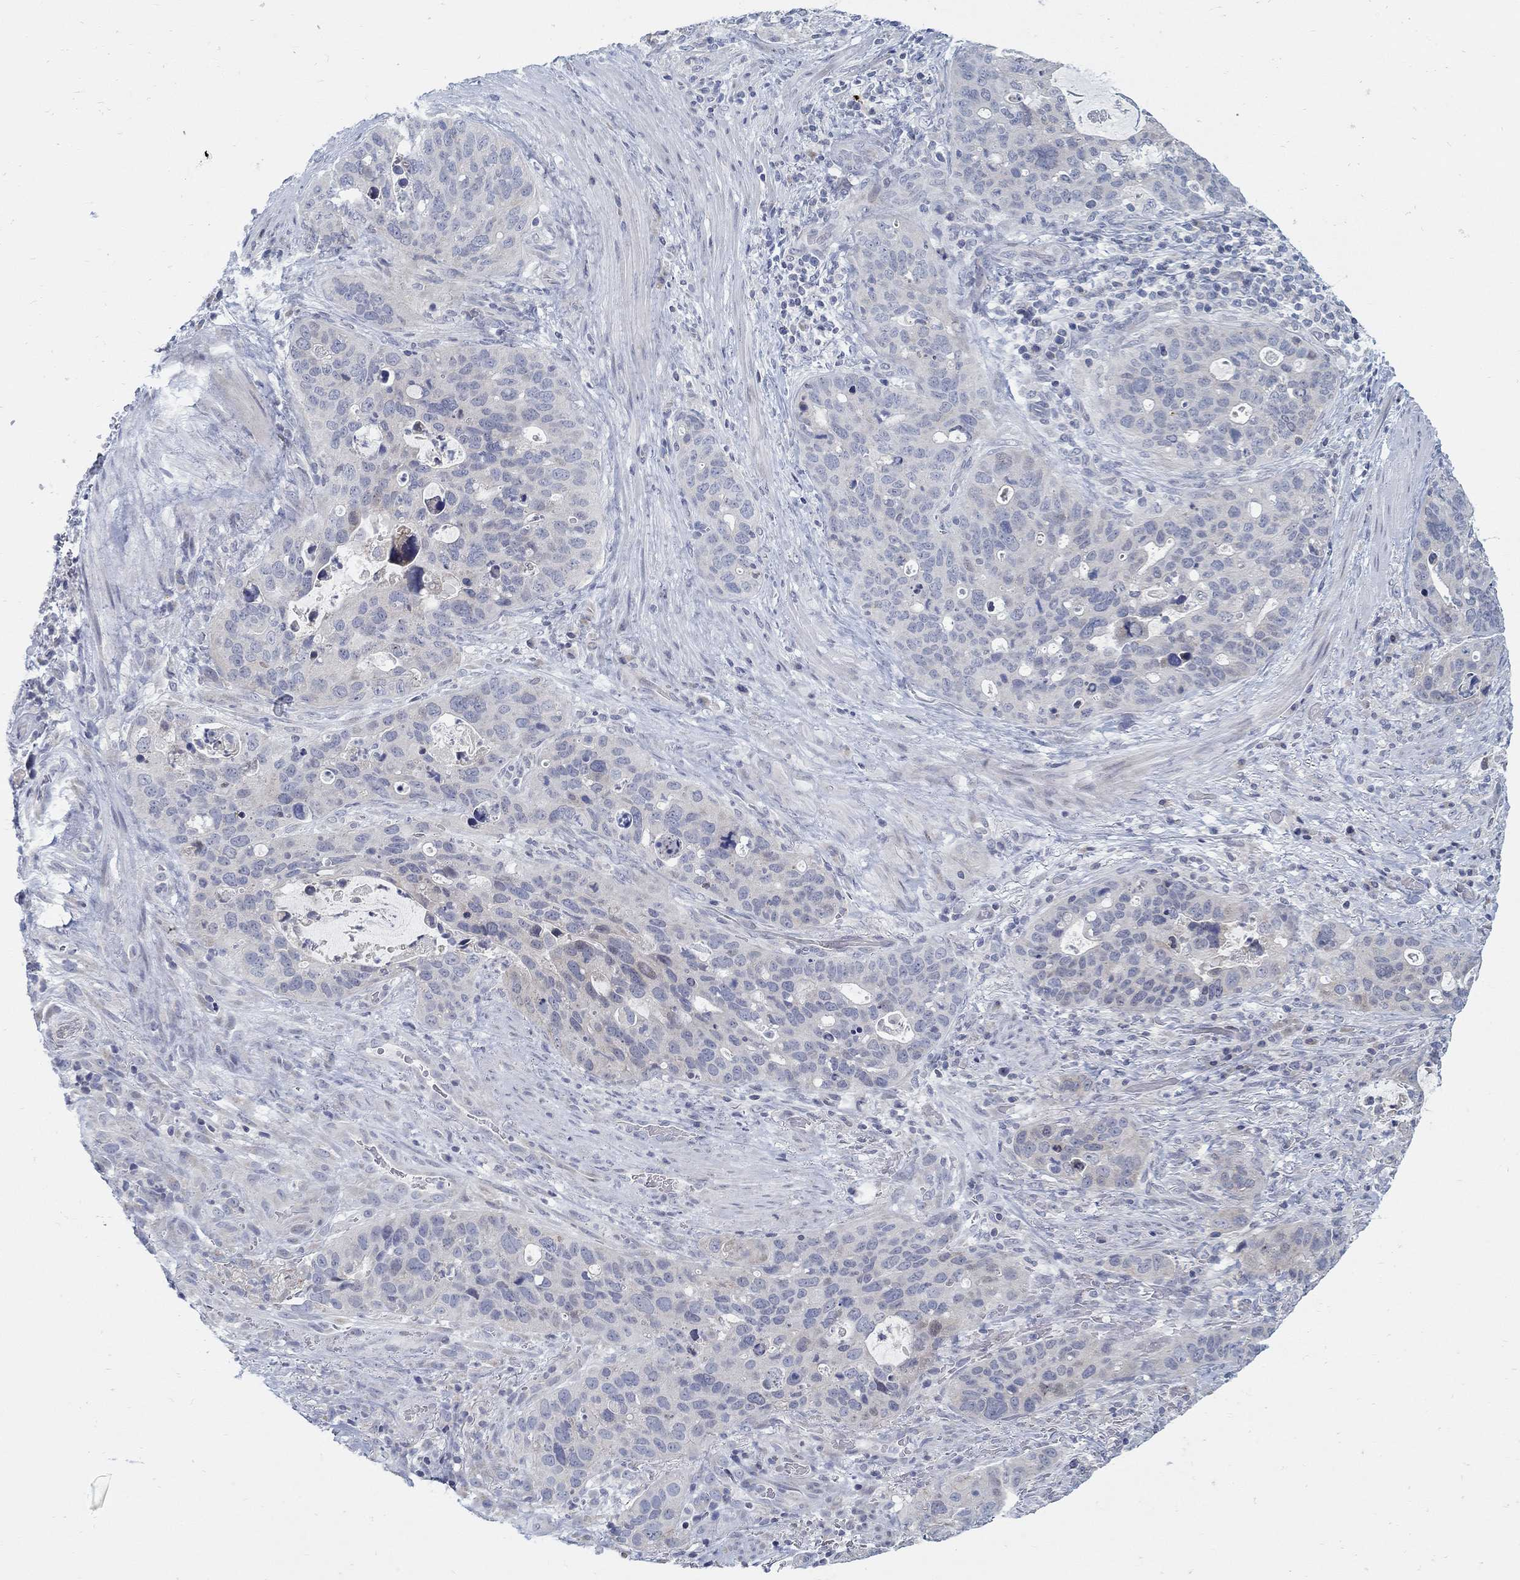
{"staining": {"intensity": "negative", "quantity": "none", "location": "none"}, "tissue": "stomach cancer", "cell_type": "Tumor cells", "image_type": "cancer", "snomed": [{"axis": "morphology", "description": "Adenocarcinoma, NOS"}, {"axis": "topography", "description": "Stomach"}], "caption": "Stomach adenocarcinoma was stained to show a protein in brown. There is no significant expression in tumor cells.", "gene": "ANO7", "patient": {"sex": "male", "age": 54}}